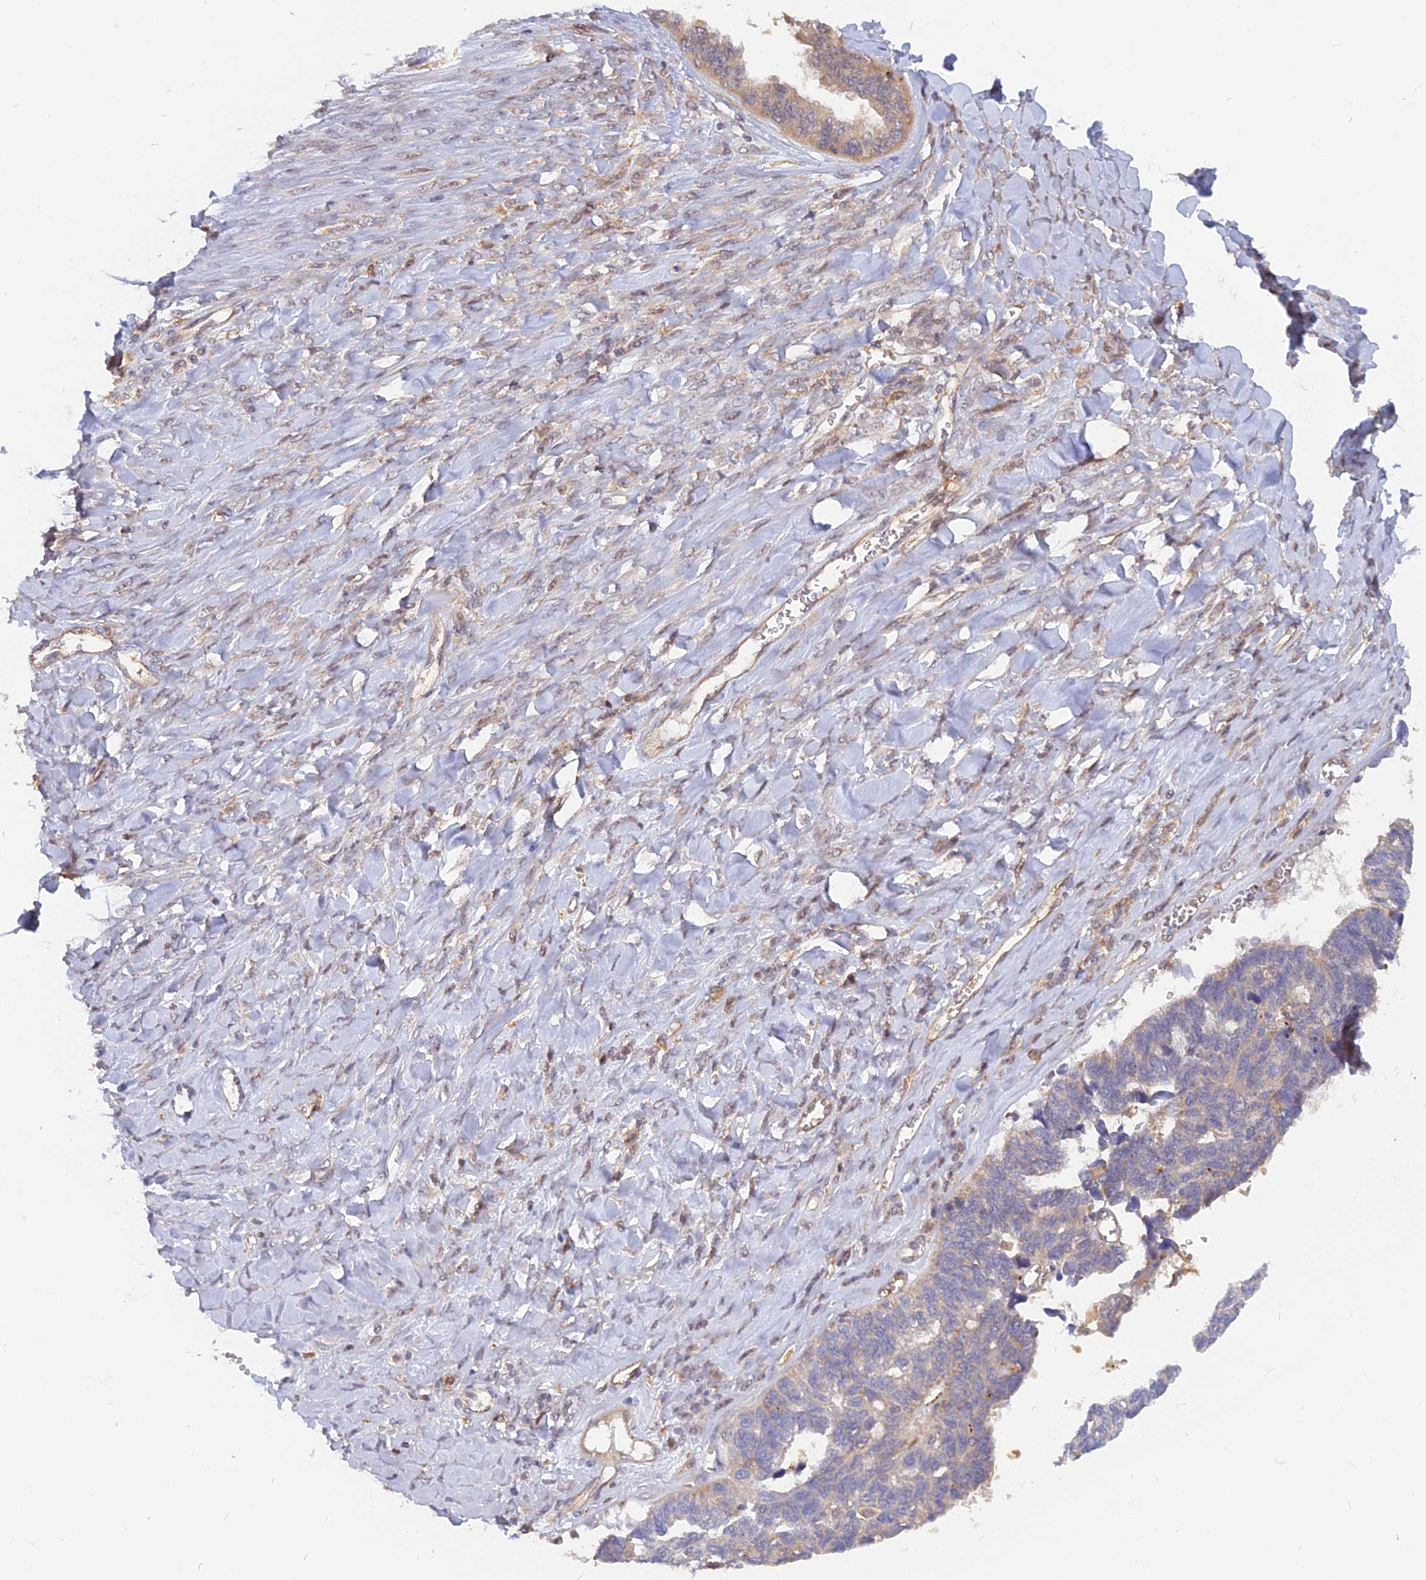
{"staining": {"intensity": "weak", "quantity": "<25%", "location": "cytoplasmic/membranous"}, "tissue": "ovarian cancer", "cell_type": "Tumor cells", "image_type": "cancer", "snomed": [{"axis": "morphology", "description": "Cystadenocarcinoma, serous, NOS"}, {"axis": "topography", "description": "Ovary"}], "caption": "The micrograph reveals no significant expression in tumor cells of ovarian serous cystadenocarcinoma.", "gene": "ARL2BP", "patient": {"sex": "female", "age": 79}}